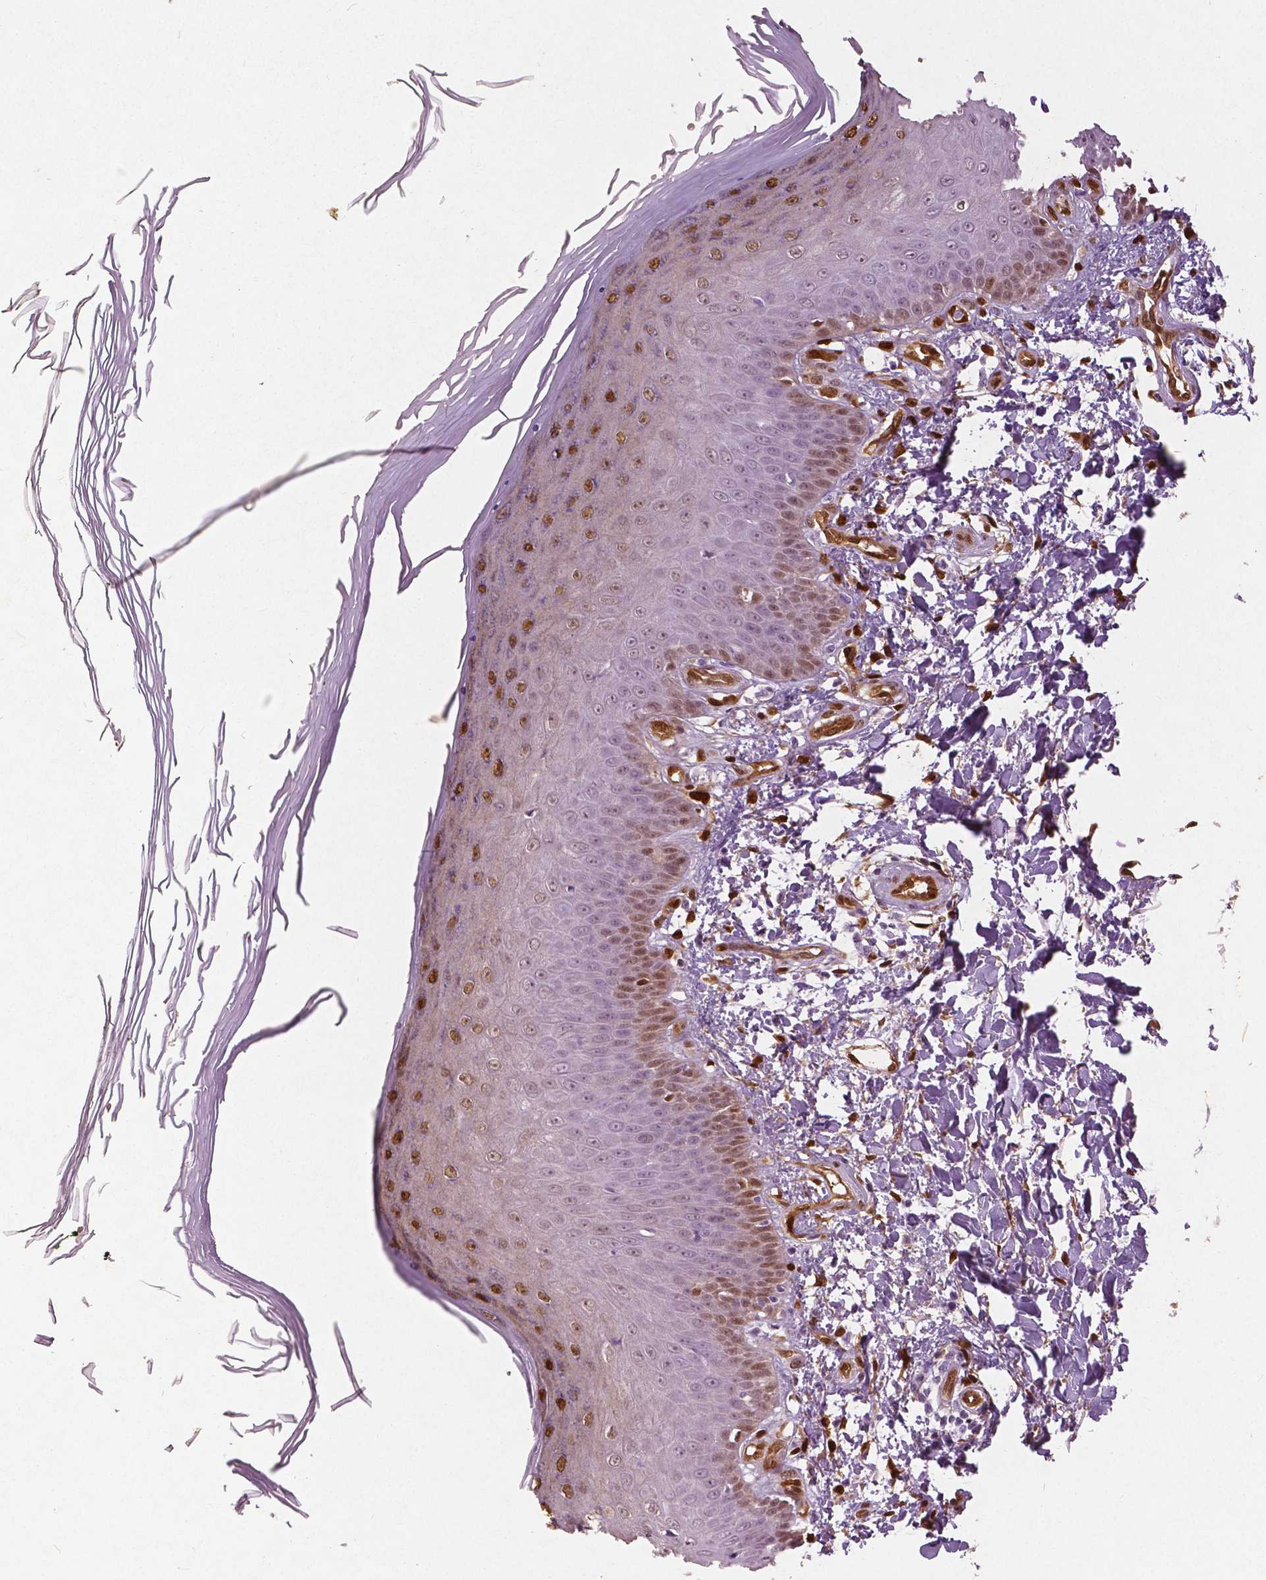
{"staining": {"intensity": "moderate", "quantity": ">75%", "location": "cytoplasmic/membranous,nuclear"}, "tissue": "skin", "cell_type": "Fibroblasts", "image_type": "normal", "snomed": [{"axis": "morphology", "description": "Normal tissue, NOS"}, {"axis": "topography", "description": "Skin"}], "caption": "Brown immunohistochemical staining in benign human skin exhibits moderate cytoplasmic/membranous,nuclear positivity in approximately >75% of fibroblasts. Using DAB (brown) and hematoxylin (blue) stains, captured at high magnification using brightfield microscopy.", "gene": "WWTR1", "patient": {"sex": "female", "age": 62}}